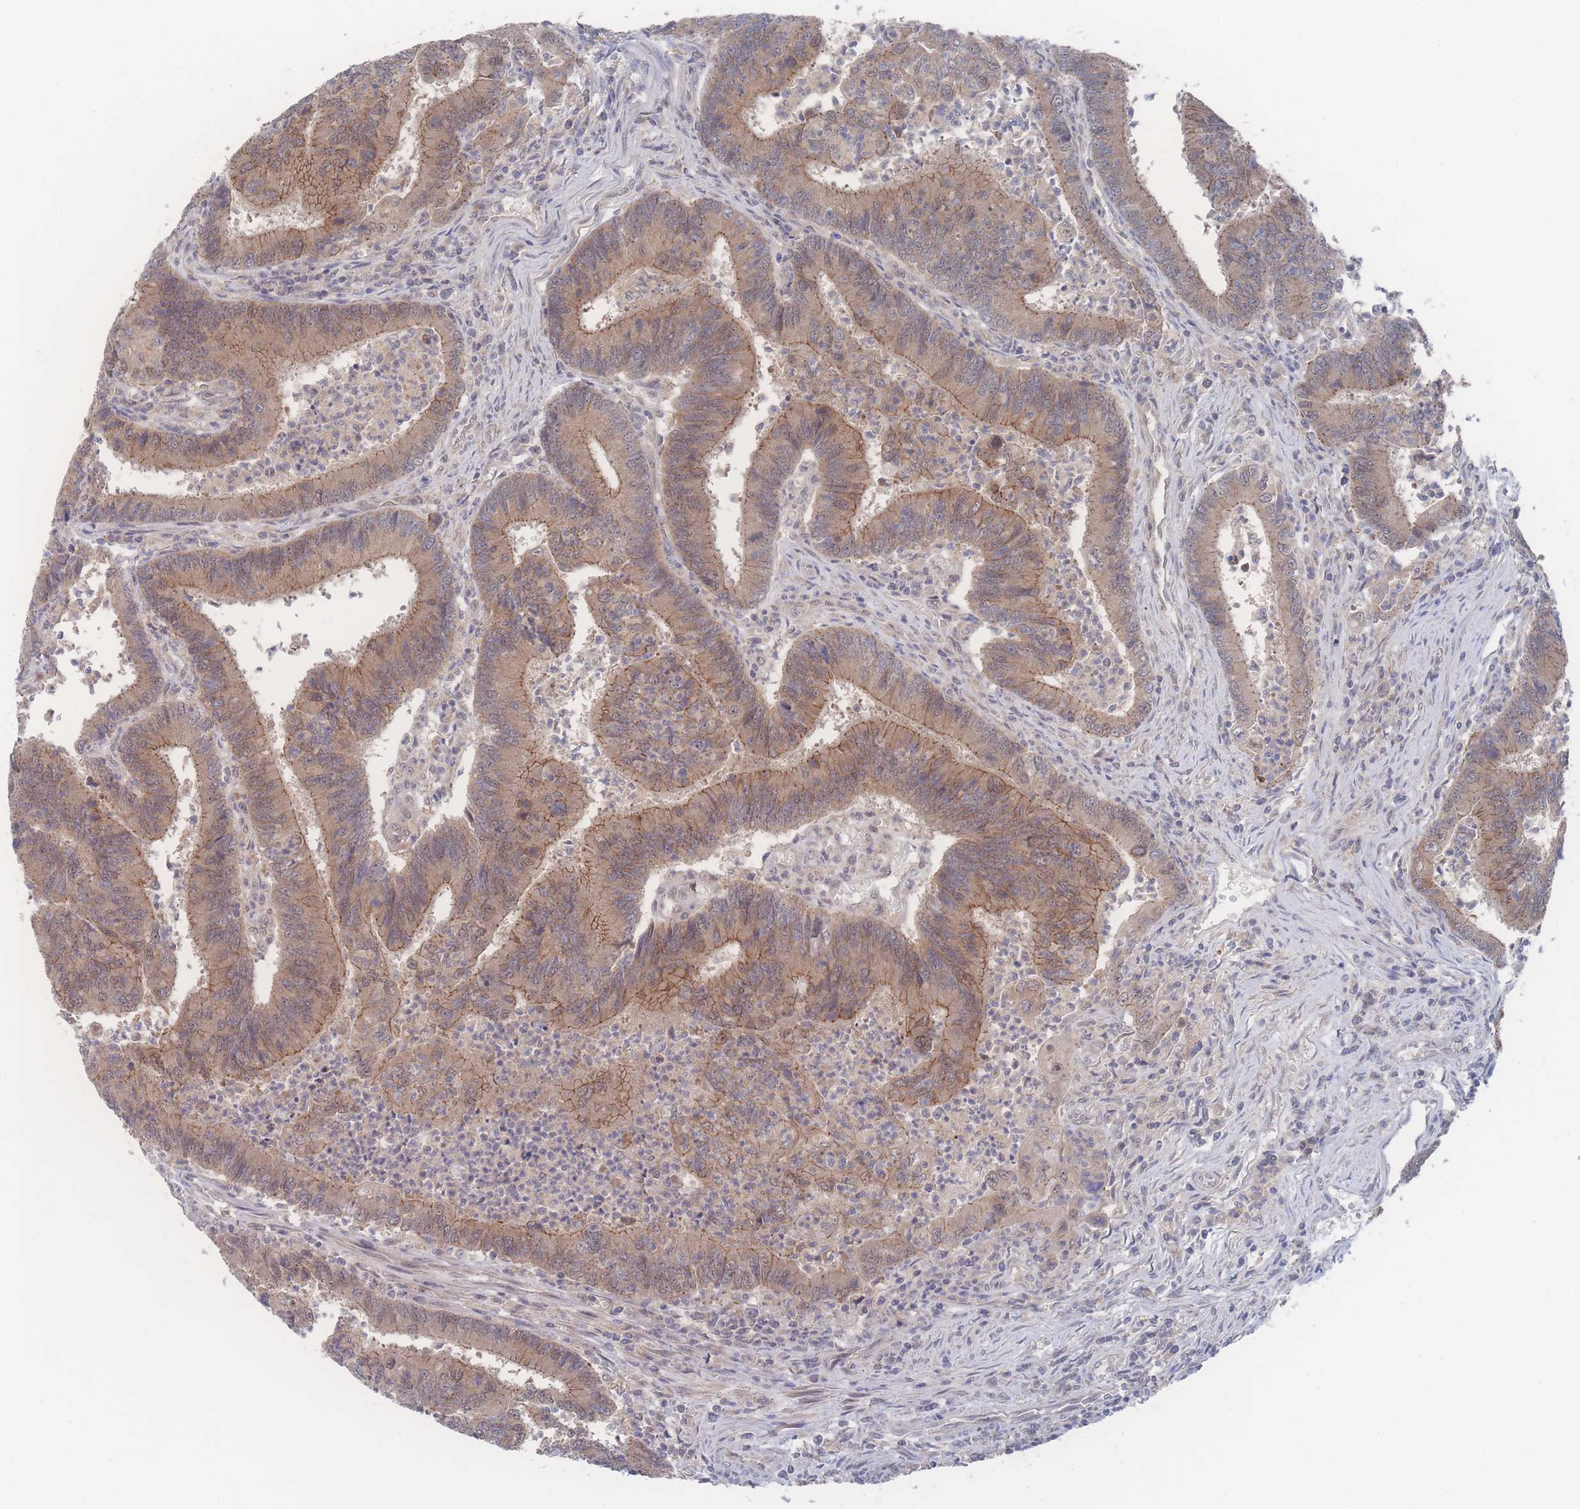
{"staining": {"intensity": "moderate", "quantity": ">75%", "location": "cytoplasmic/membranous"}, "tissue": "colorectal cancer", "cell_type": "Tumor cells", "image_type": "cancer", "snomed": [{"axis": "morphology", "description": "Adenocarcinoma, NOS"}, {"axis": "topography", "description": "Colon"}], "caption": "Moderate cytoplasmic/membranous staining for a protein is seen in approximately >75% of tumor cells of colorectal adenocarcinoma using IHC.", "gene": "NBEAL1", "patient": {"sex": "female", "age": 67}}